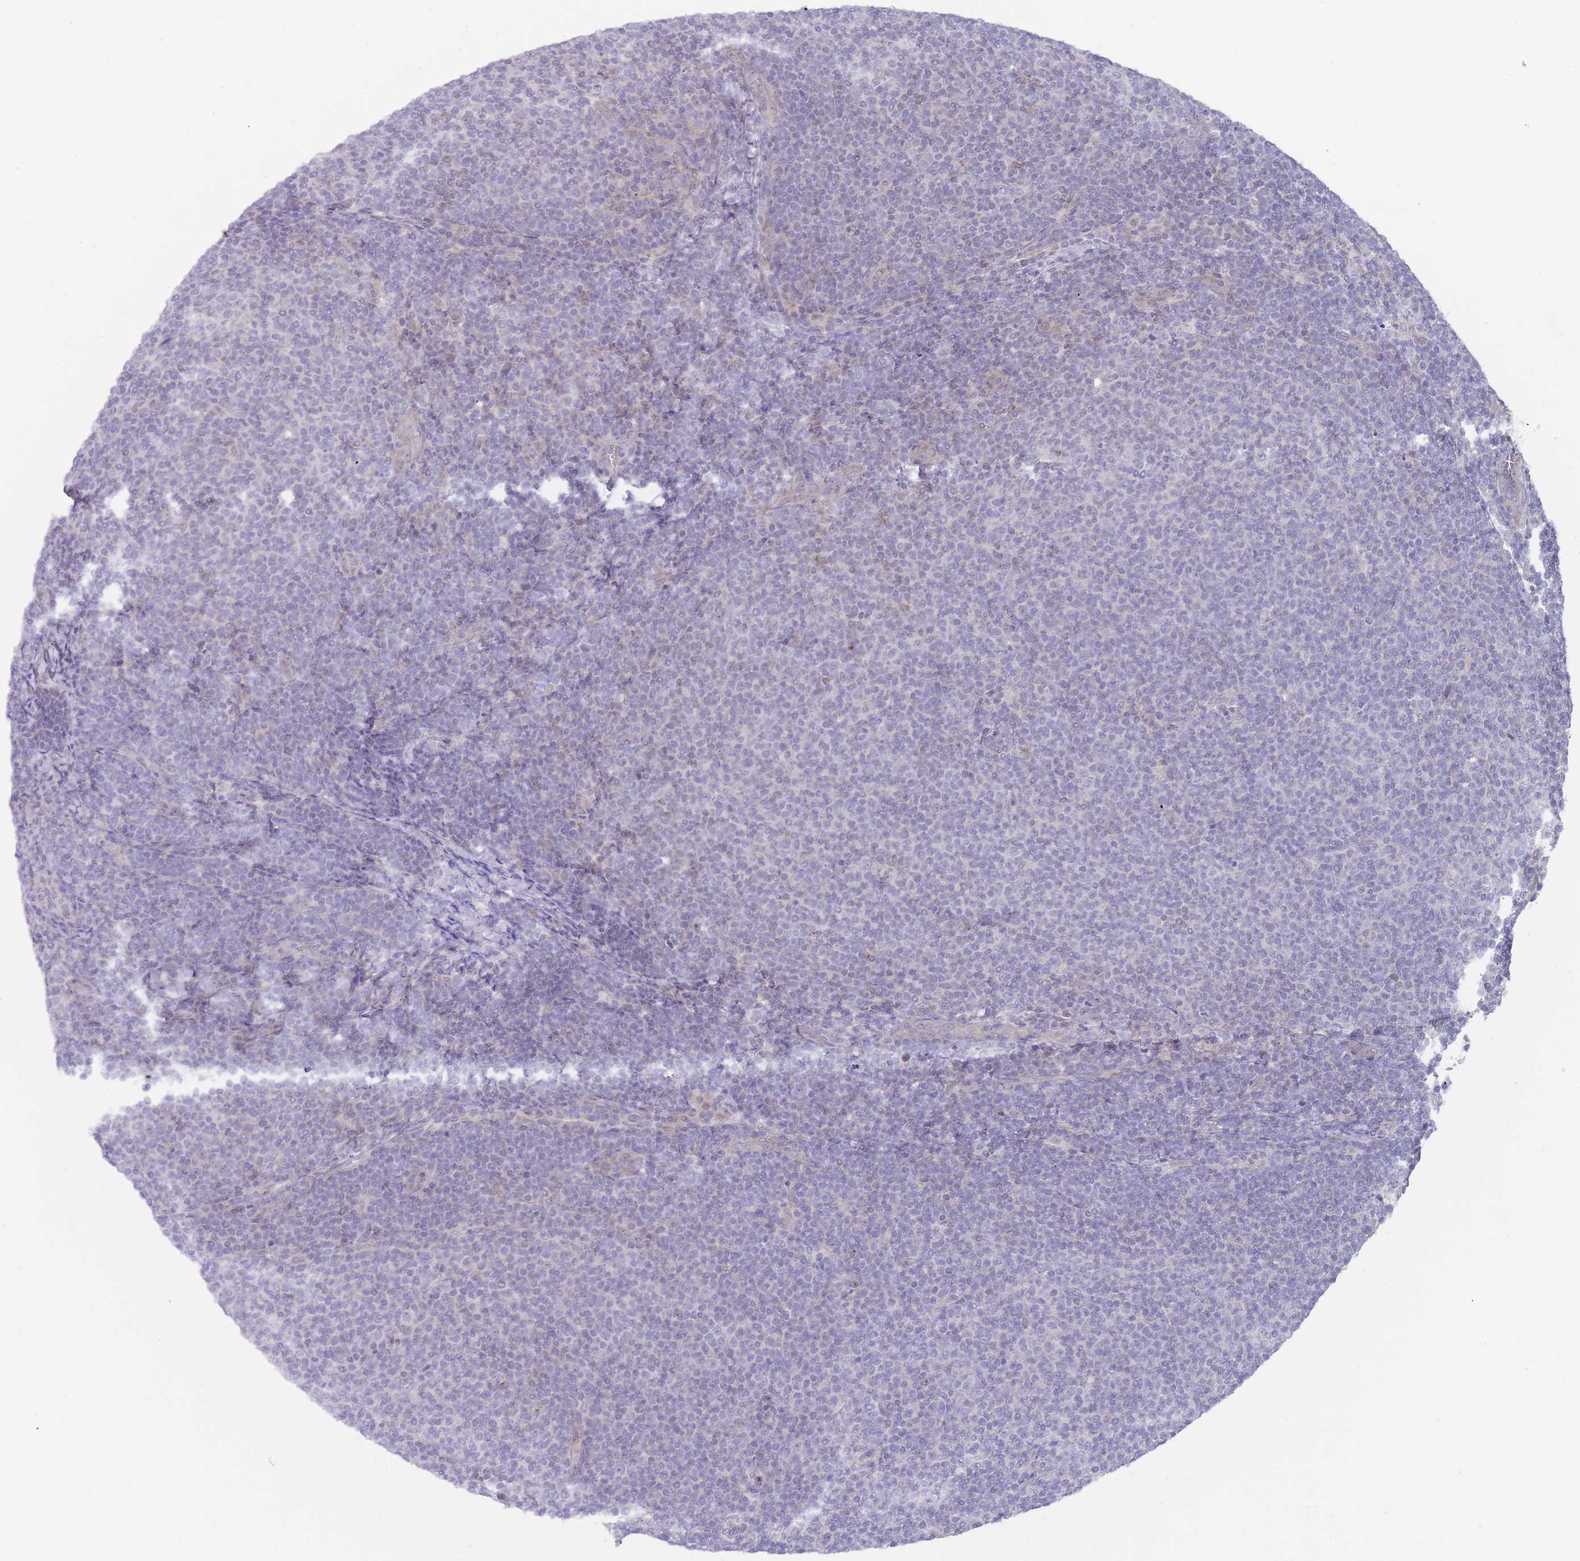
{"staining": {"intensity": "negative", "quantity": "none", "location": "none"}, "tissue": "lymphoma", "cell_type": "Tumor cells", "image_type": "cancer", "snomed": [{"axis": "morphology", "description": "Malignant lymphoma, non-Hodgkin's type, Low grade"}, {"axis": "topography", "description": "Lymph node"}], "caption": "DAB immunohistochemical staining of human lymphoma reveals no significant positivity in tumor cells.", "gene": "PRAC1", "patient": {"sex": "male", "age": 66}}